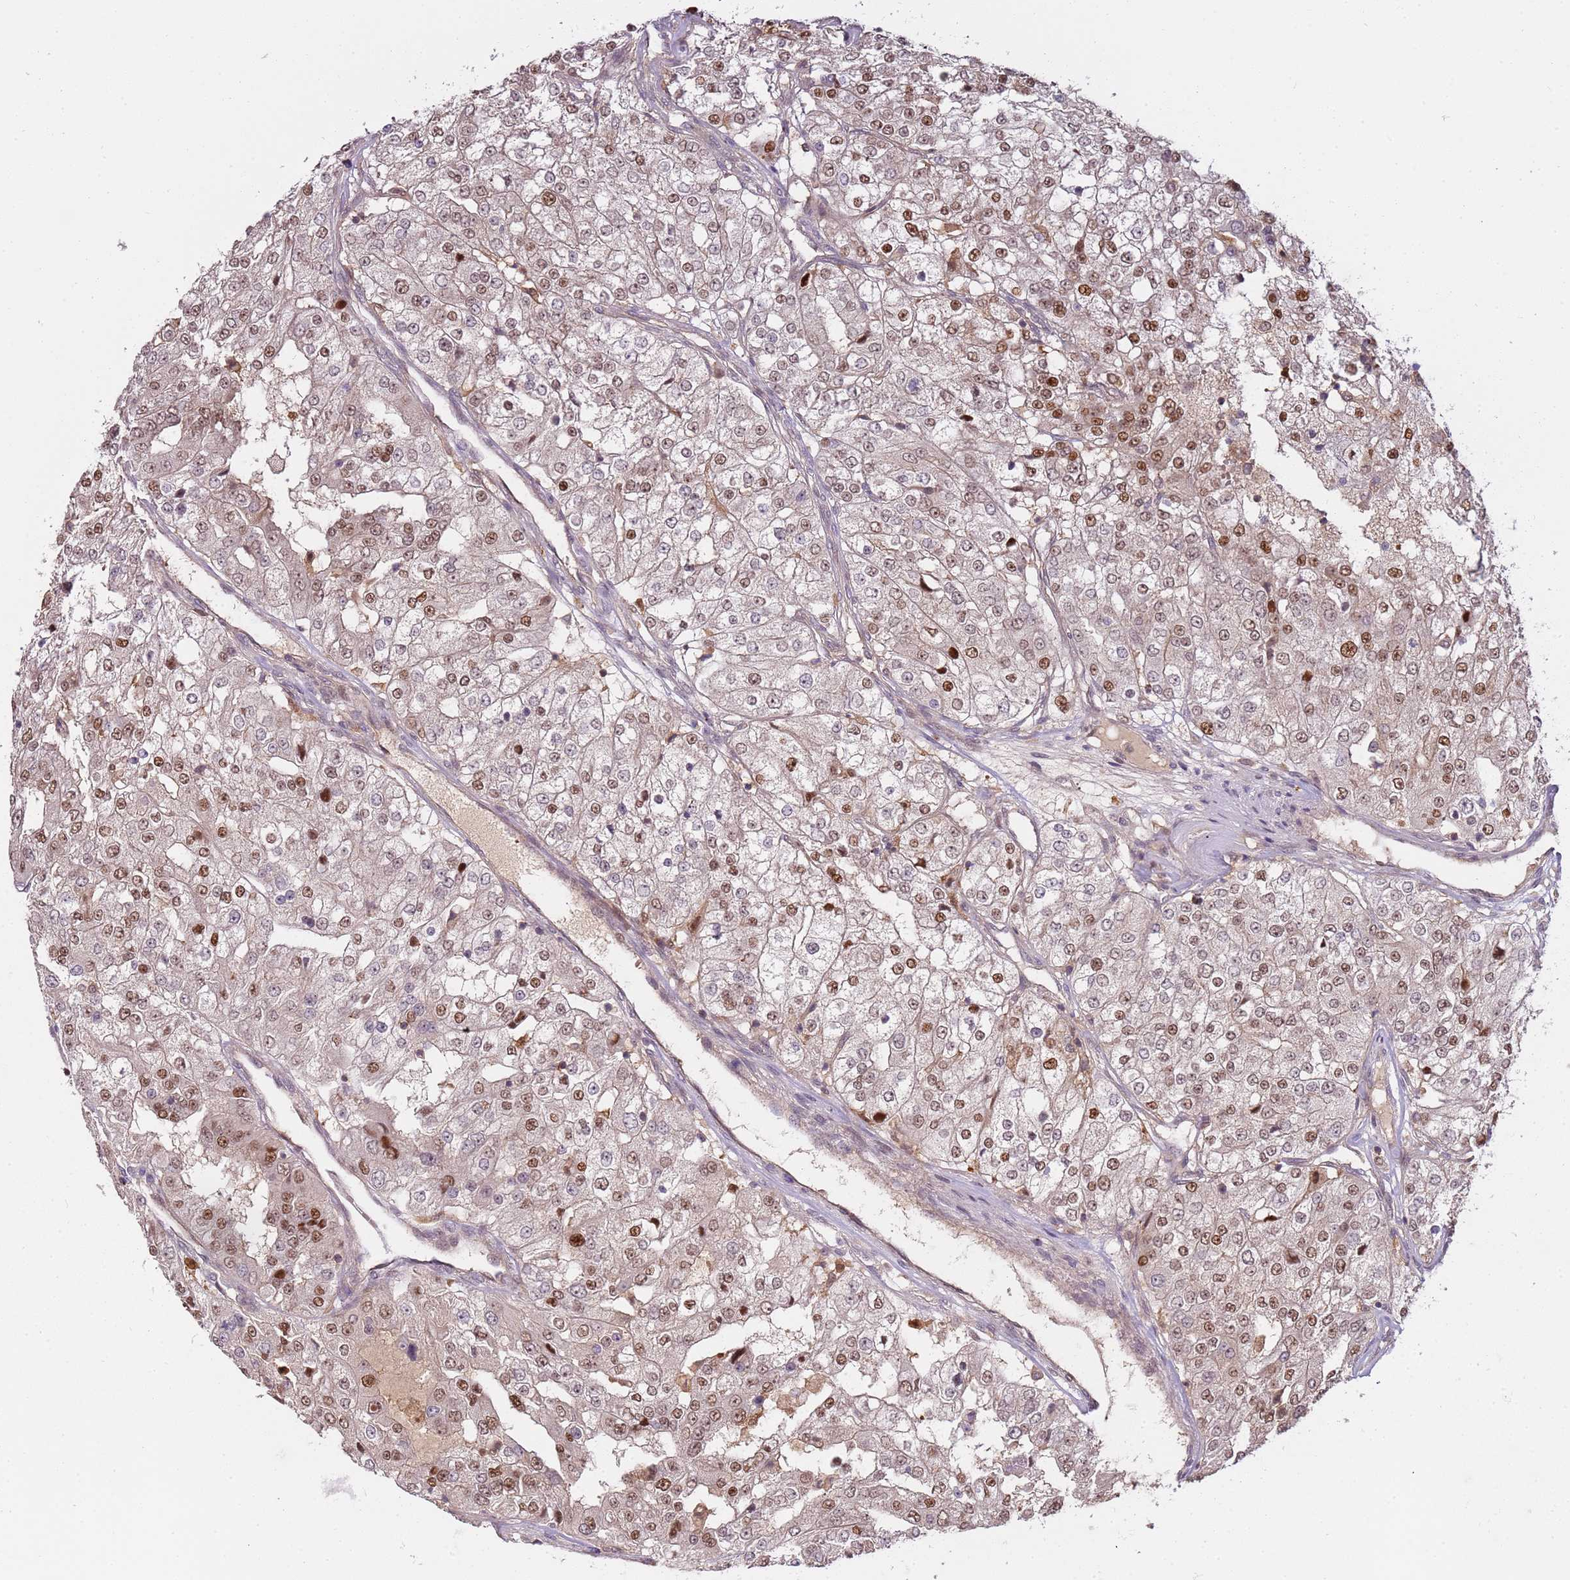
{"staining": {"intensity": "moderate", "quantity": ">75%", "location": "nuclear"}, "tissue": "renal cancer", "cell_type": "Tumor cells", "image_type": "cancer", "snomed": [{"axis": "morphology", "description": "Adenocarcinoma, NOS"}, {"axis": "topography", "description": "Kidney"}], "caption": "Moderate nuclear positivity for a protein is appreciated in approximately >75% of tumor cells of renal cancer (adenocarcinoma) using immunohistochemistry.", "gene": "GSTO2", "patient": {"sex": "female", "age": 63}}